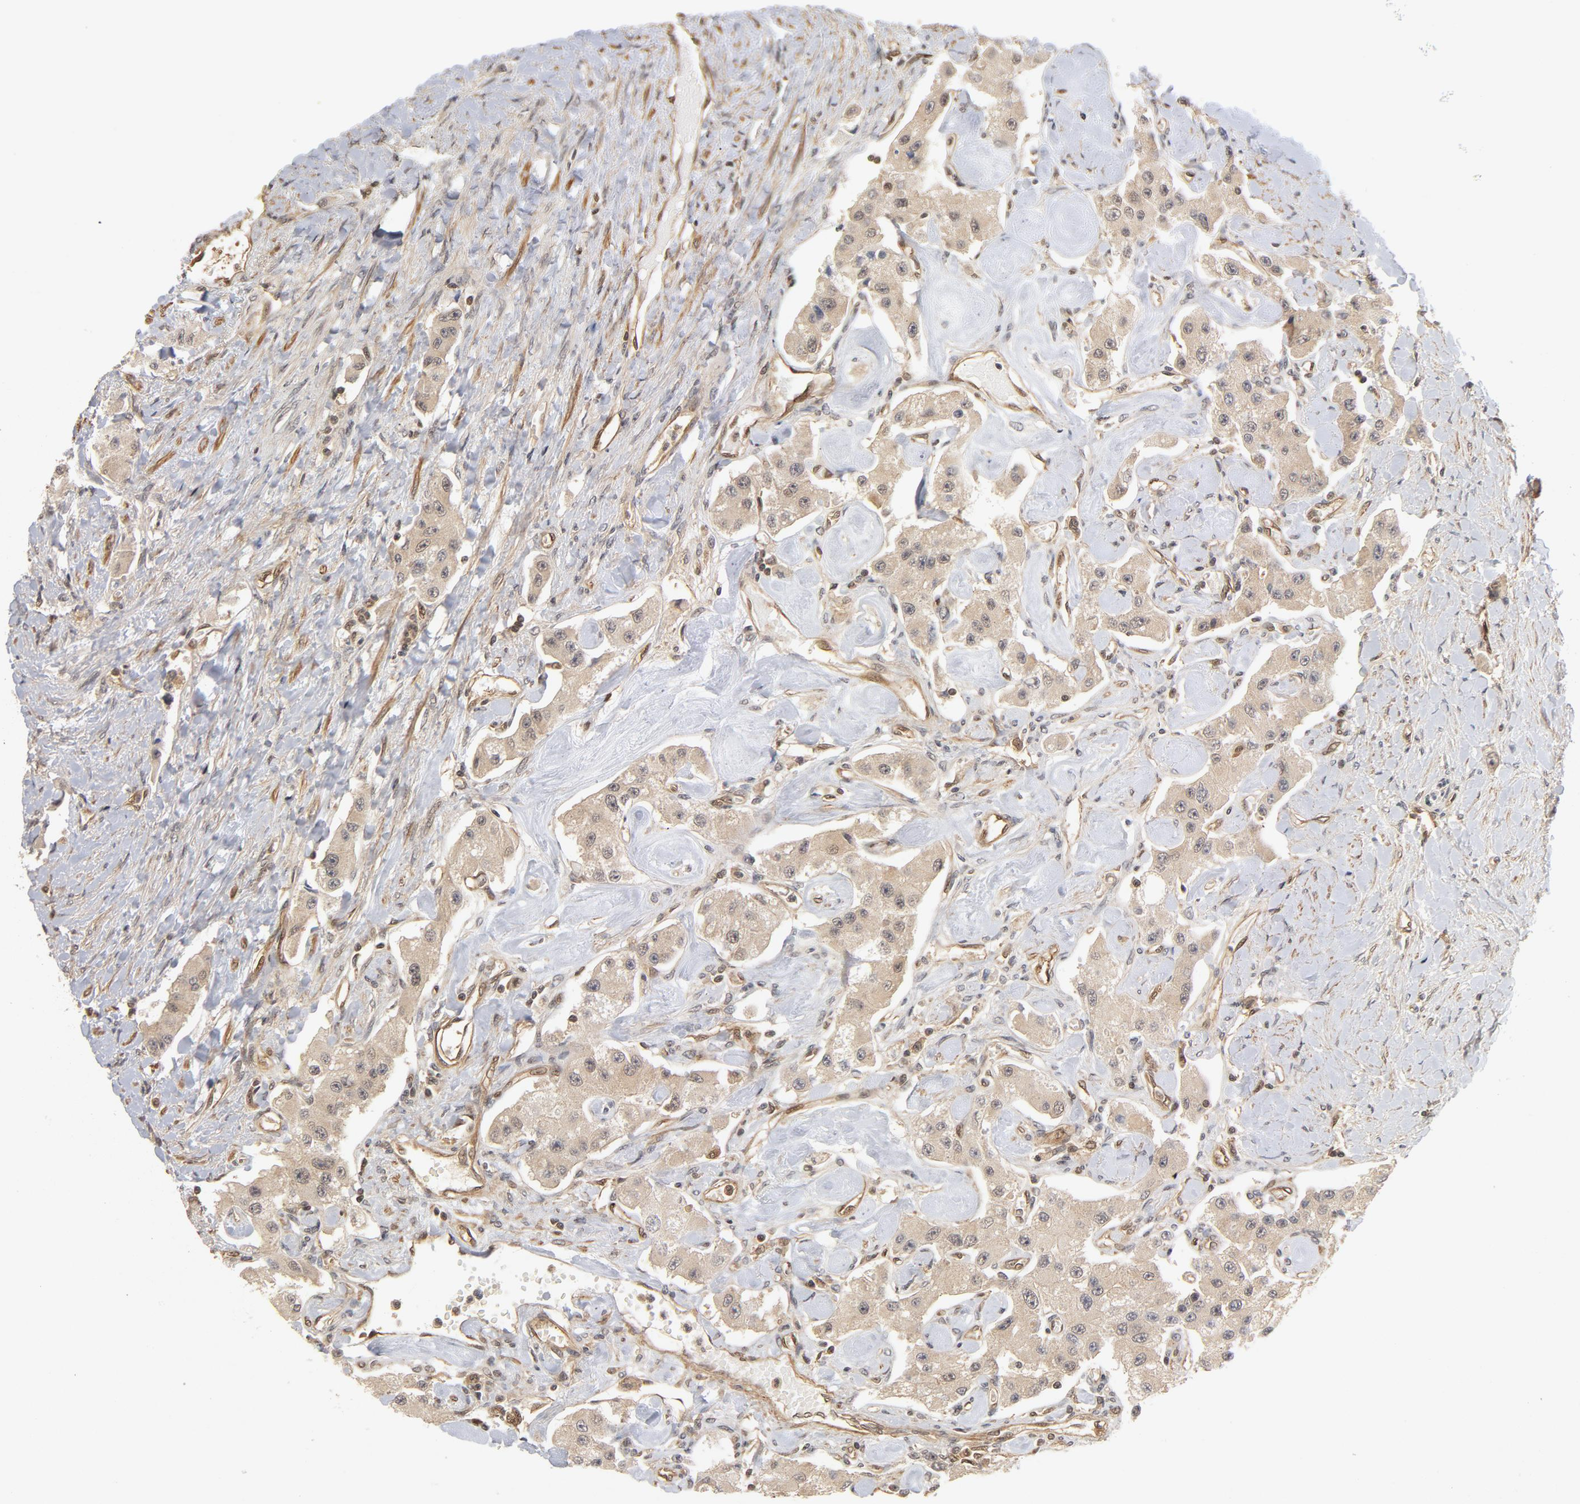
{"staining": {"intensity": "weak", "quantity": ">75%", "location": "cytoplasmic/membranous"}, "tissue": "carcinoid", "cell_type": "Tumor cells", "image_type": "cancer", "snomed": [{"axis": "morphology", "description": "Carcinoid, malignant, NOS"}, {"axis": "topography", "description": "Pancreas"}], "caption": "Weak cytoplasmic/membranous positivity is appreciated in about >75% of tumor cells in malignant carcinoid. (Brightfield microscopy of DAB IHC at high magnification).", "gene": "CDC37", "patient": {"sex": "male", "age": 41}}